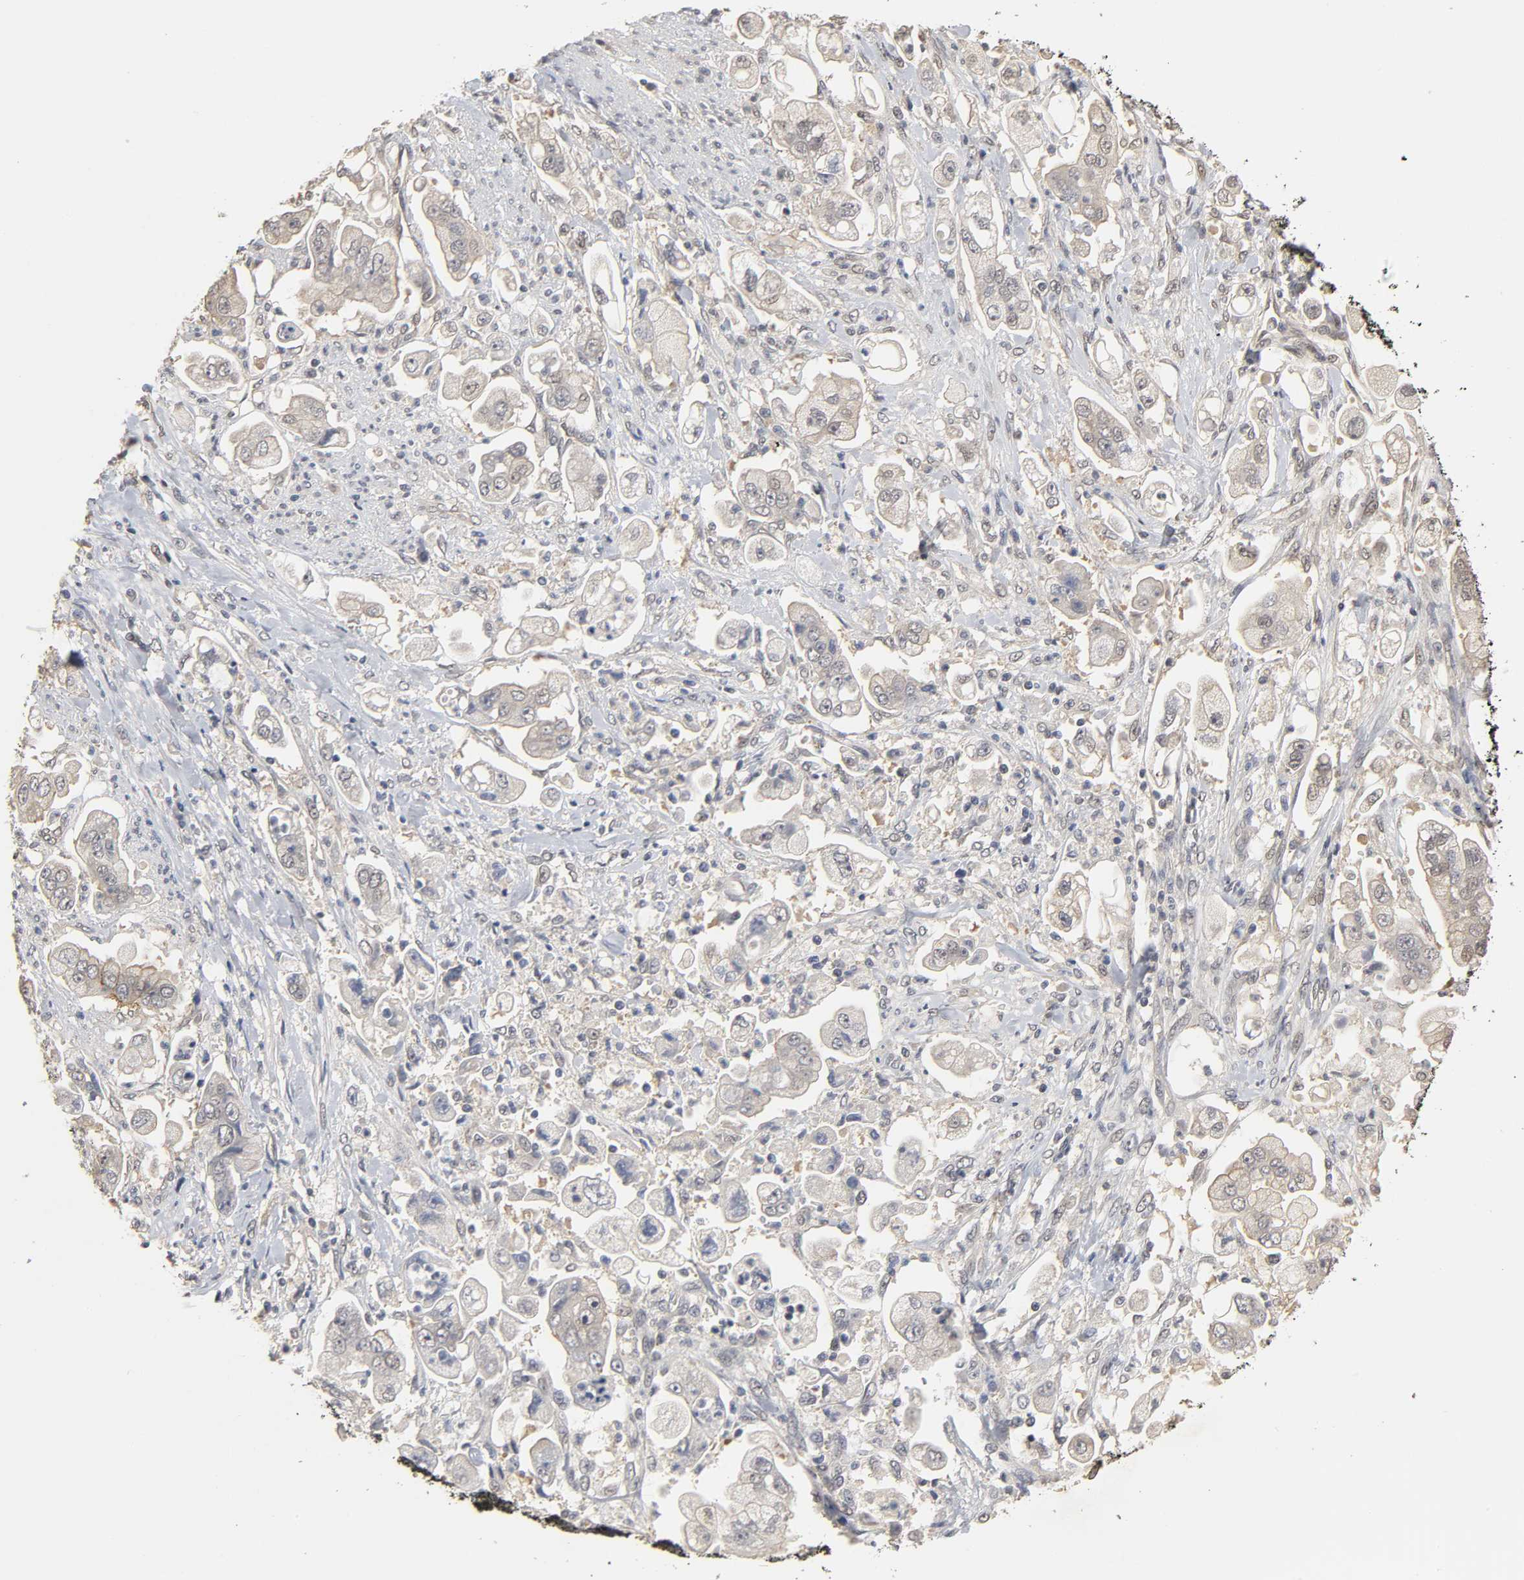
{"staining": {"intensity": "weak", "quantity": "25%-75%", "location": "cytoplasmic/membranous"}, "tissue": "stomach cancer", "cell_type": "Tumor cells", "image_type": "cancer", "snomed": [{"axis": "morphology", "description": "Adenocarcinoma, NOS"}, {"axis": "topography", "description": "Stomach"}], "caption": "Weak cytoplasmic/membranous positivity for a protein is present in approximately 25%-75% of tumor cells of adenocarcinoma (stomach) using immunohistochemistry.", "gene": "HTR1E", "patient": {"sex": "male", "age": 62}}